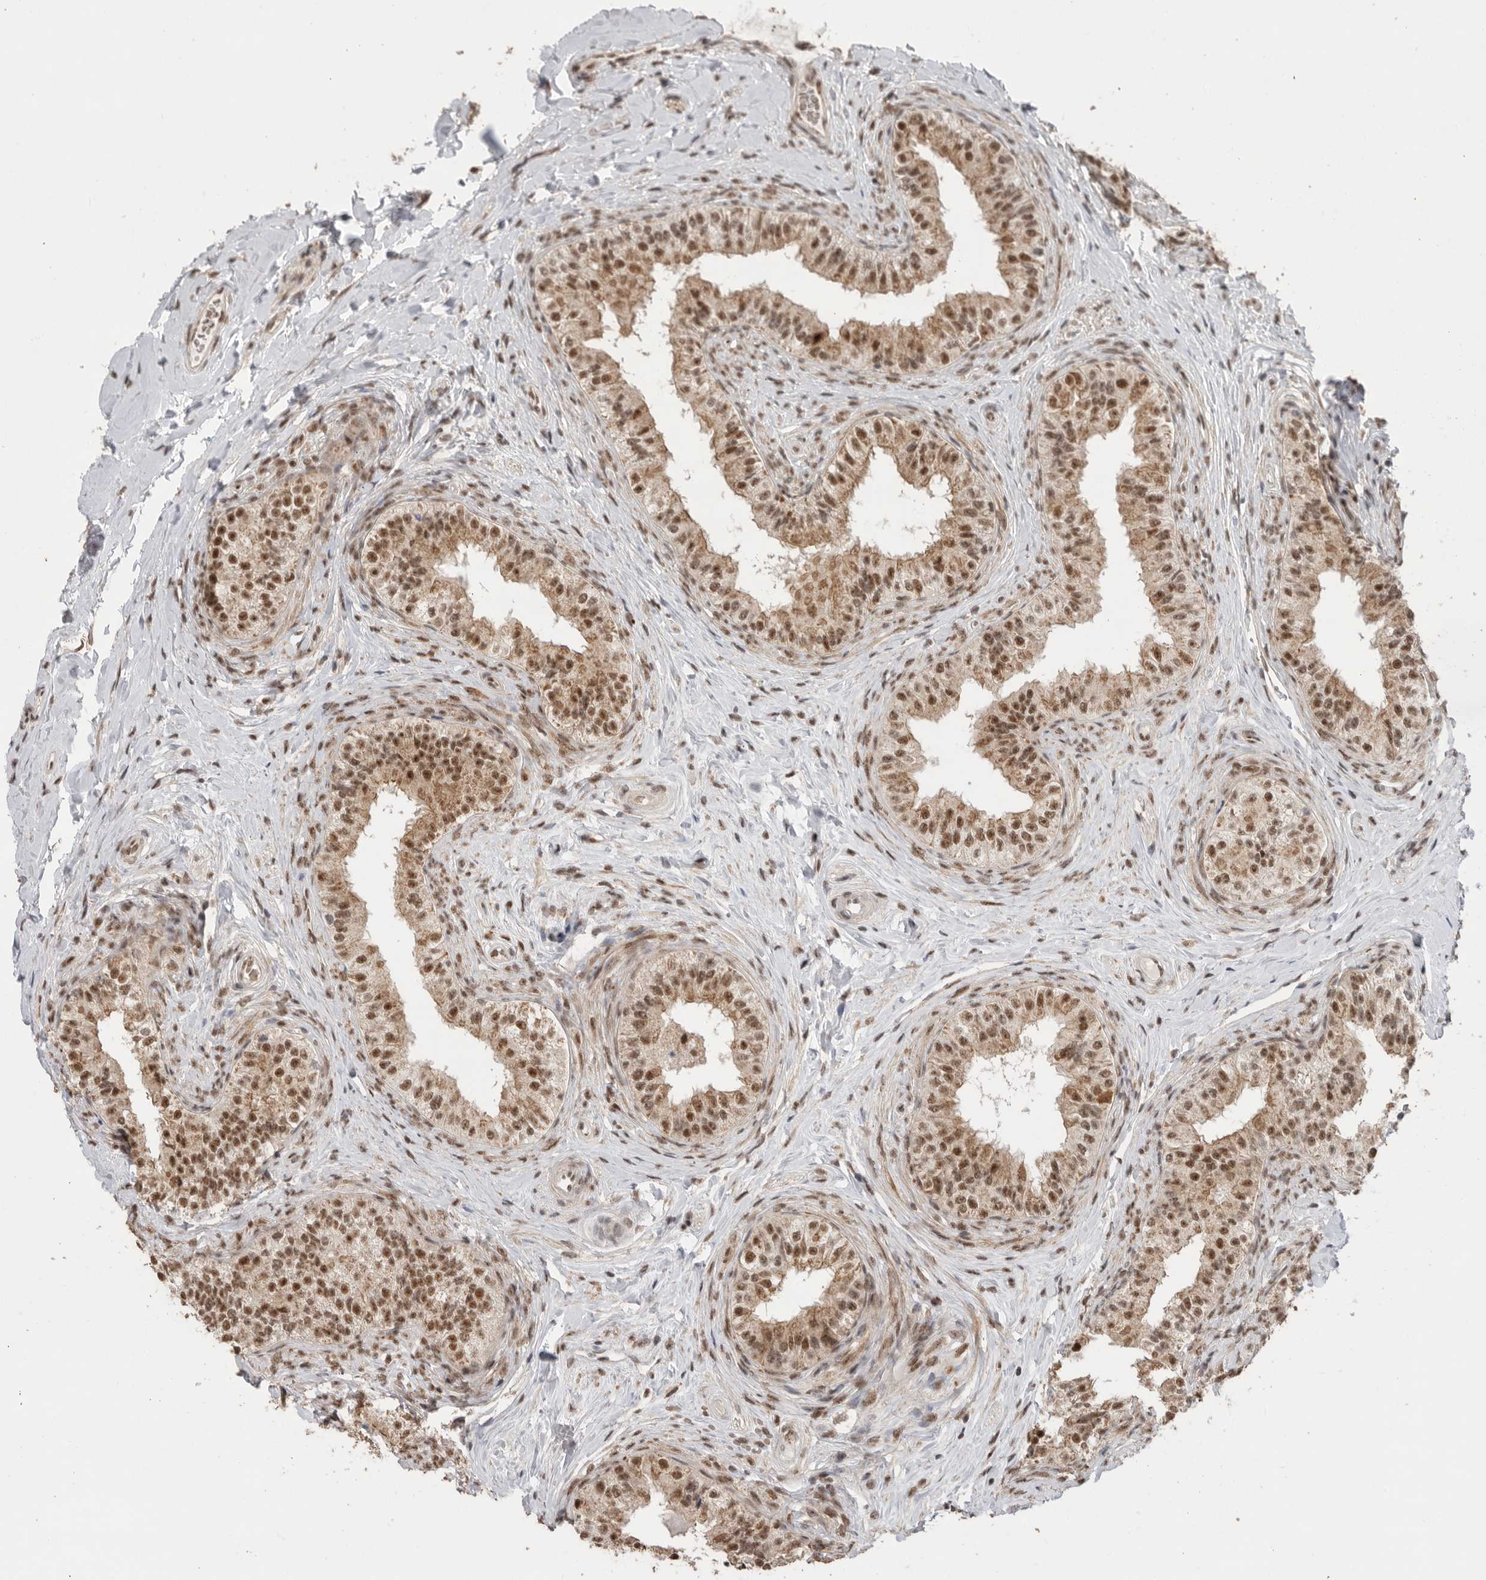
{"staining": {"intensity": "strong", "quantity": ">75%", "location": "cytoplasmic/membranous,nuclear"}, "tissue": "epididymis", "cell_type": "Glandular cells", "image_type": "normal", "snomed": [{"axis": "morphology", "description": "Normal tissue, NOS"}, {"axis": "topography", "description": "Epididymis"}], "caption": "Immunohistochemistry staining of benign epididymis, which shows high levels of strong cytoplasmic/membranous,nuclear positivity in approximately >75% of glandular cells indicating strong cytoplasmic/membranous,nuclear protein expression. The staining was performed using DAB (brown) for protein detection and nuclei were counterstained in hematoxylin (blue).", "gene": "PPP1R10", "patient": {"sex": "male", "age": 49}}